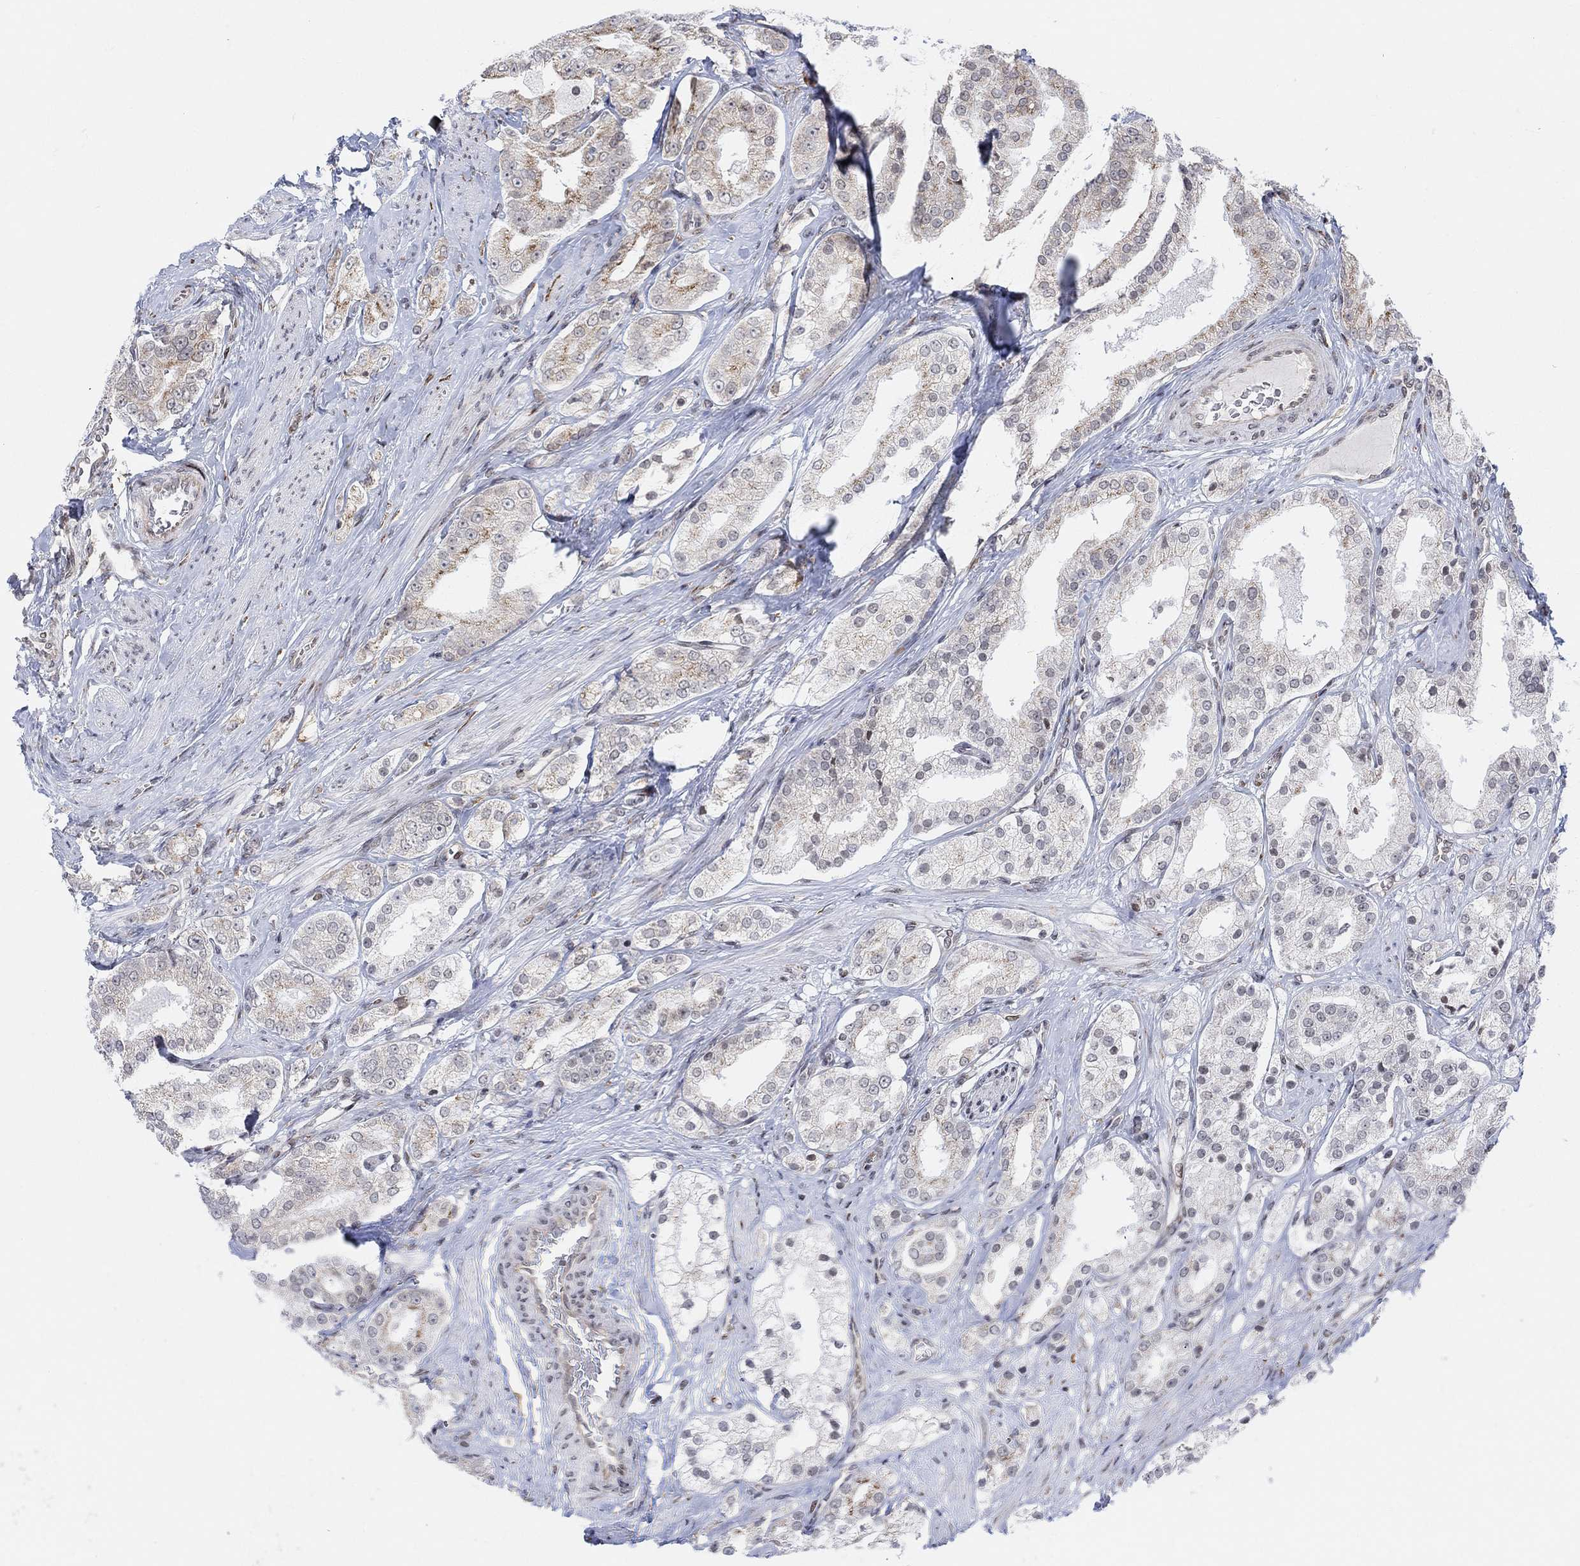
{"staining": {"intensity": "moderate", "quantity": "<25%", "location": "cytoplasmic/membranous"}, "tissue": "prostate cancer", "cell_type": "Tumor cells", "image_type": "cancer", "snomed": [{"axis": "morphology", "description": "Adenocarcinoma, NOS"}, {"axis": "topography", "description": "Prostate and seminal vesicle, NOS"}, {"axis": "topography", "description": "Prostate"}], "caption": "Prostate cancer (adenocarcinoma) stained with a protein marker displays moderate staining in tumor cells.", "gene": "ABHD14A", "patient": {"sex": "male", "age": 67}}